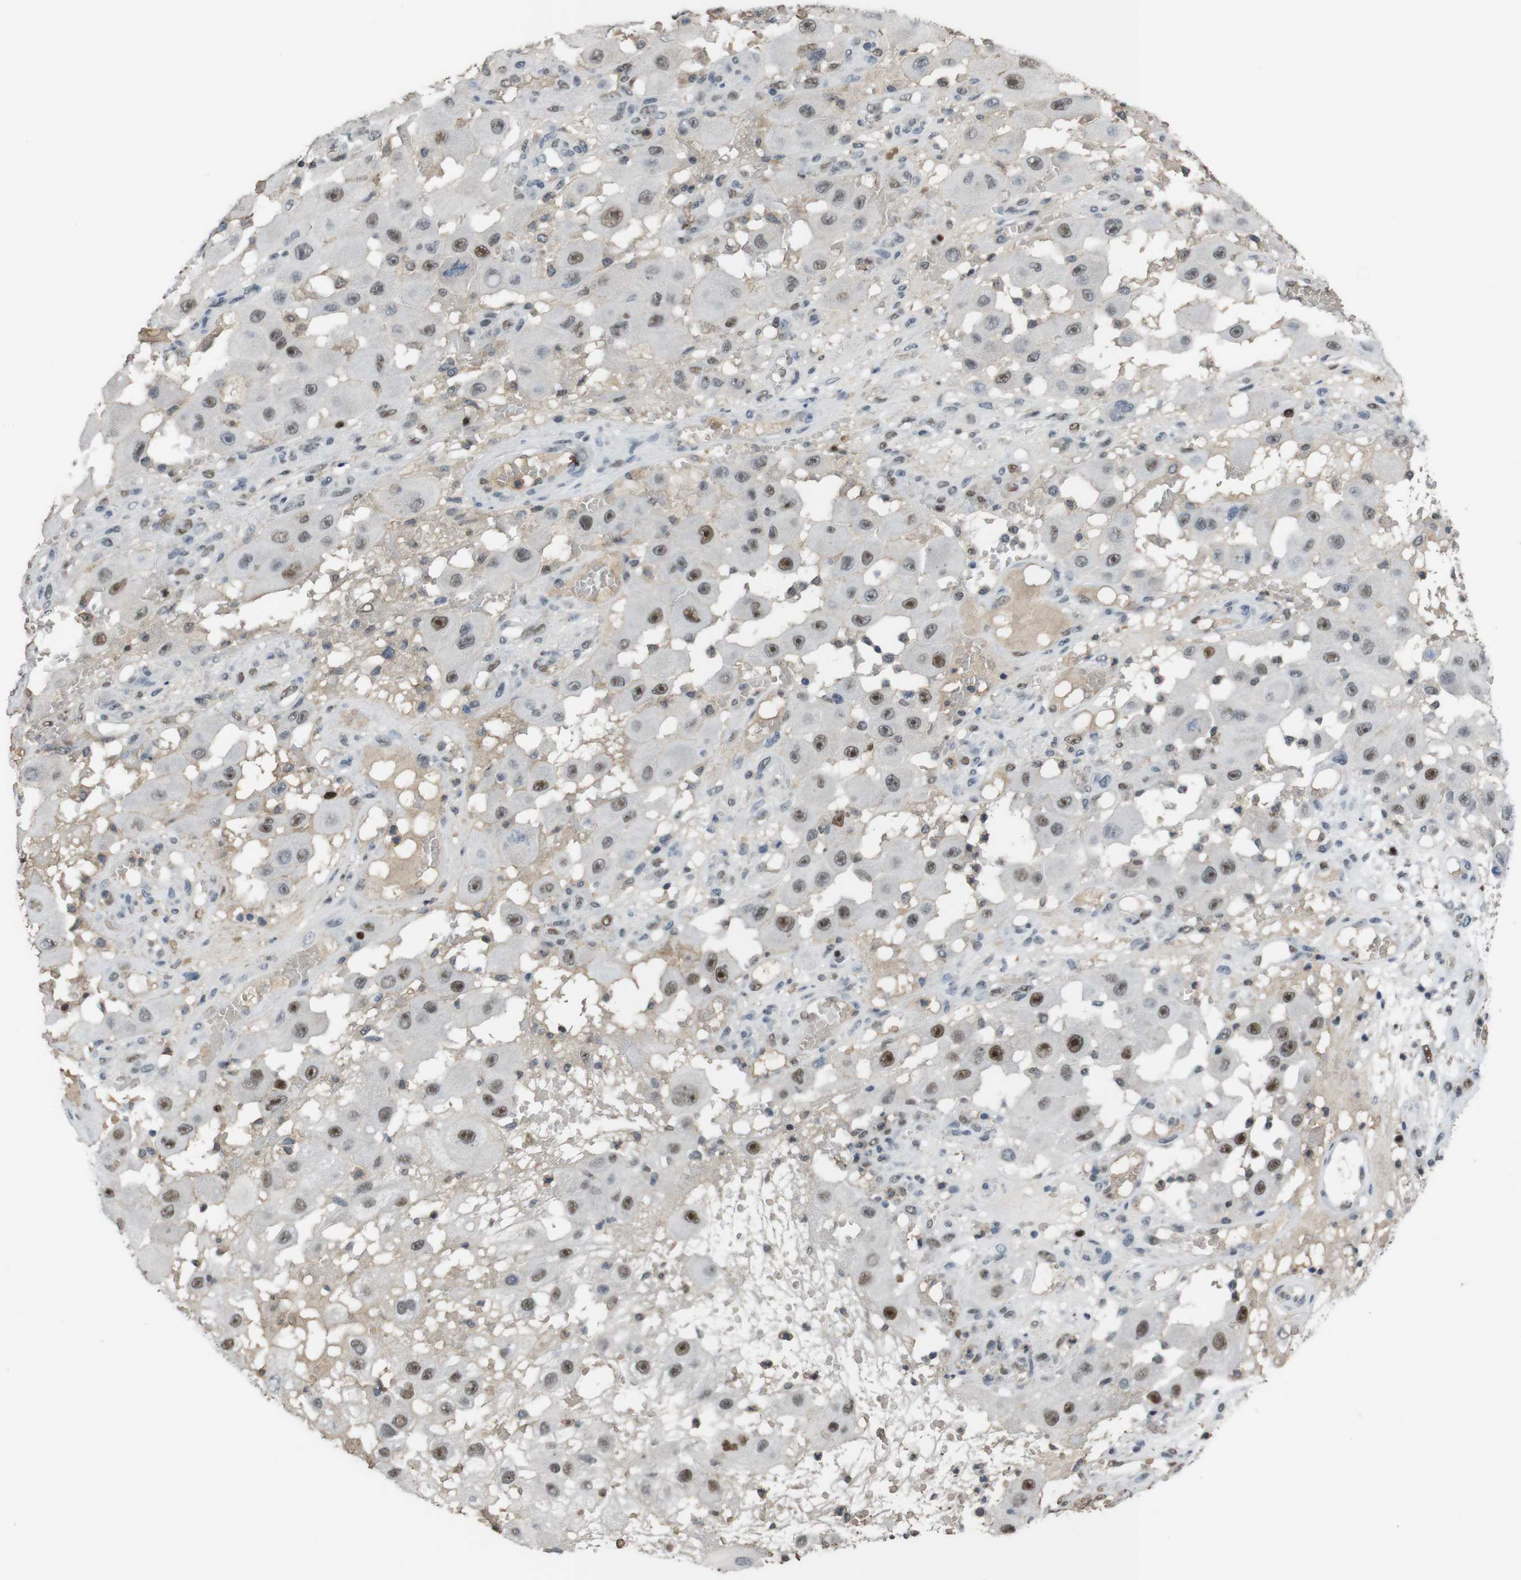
{"staining": {"intensity": "weak", "quantity": ">75%", "location": "nuclear"}, "tissue": "melanoma", "cell_type": "Tumor cells", "image_type": "cancer", "snomed": [{"axis": "morphology", "description": "Malignant melanoma, NOS"}, {"axis": "topography", "description": "Skin"}], "caption": "An image showing weak nuclear expression in approximately >75% of tumor cells in melanoma, as visualized by brown immunohistochemical staining.", "gene": "SUB1", "patient": {"sex": "female", "age": 81}}